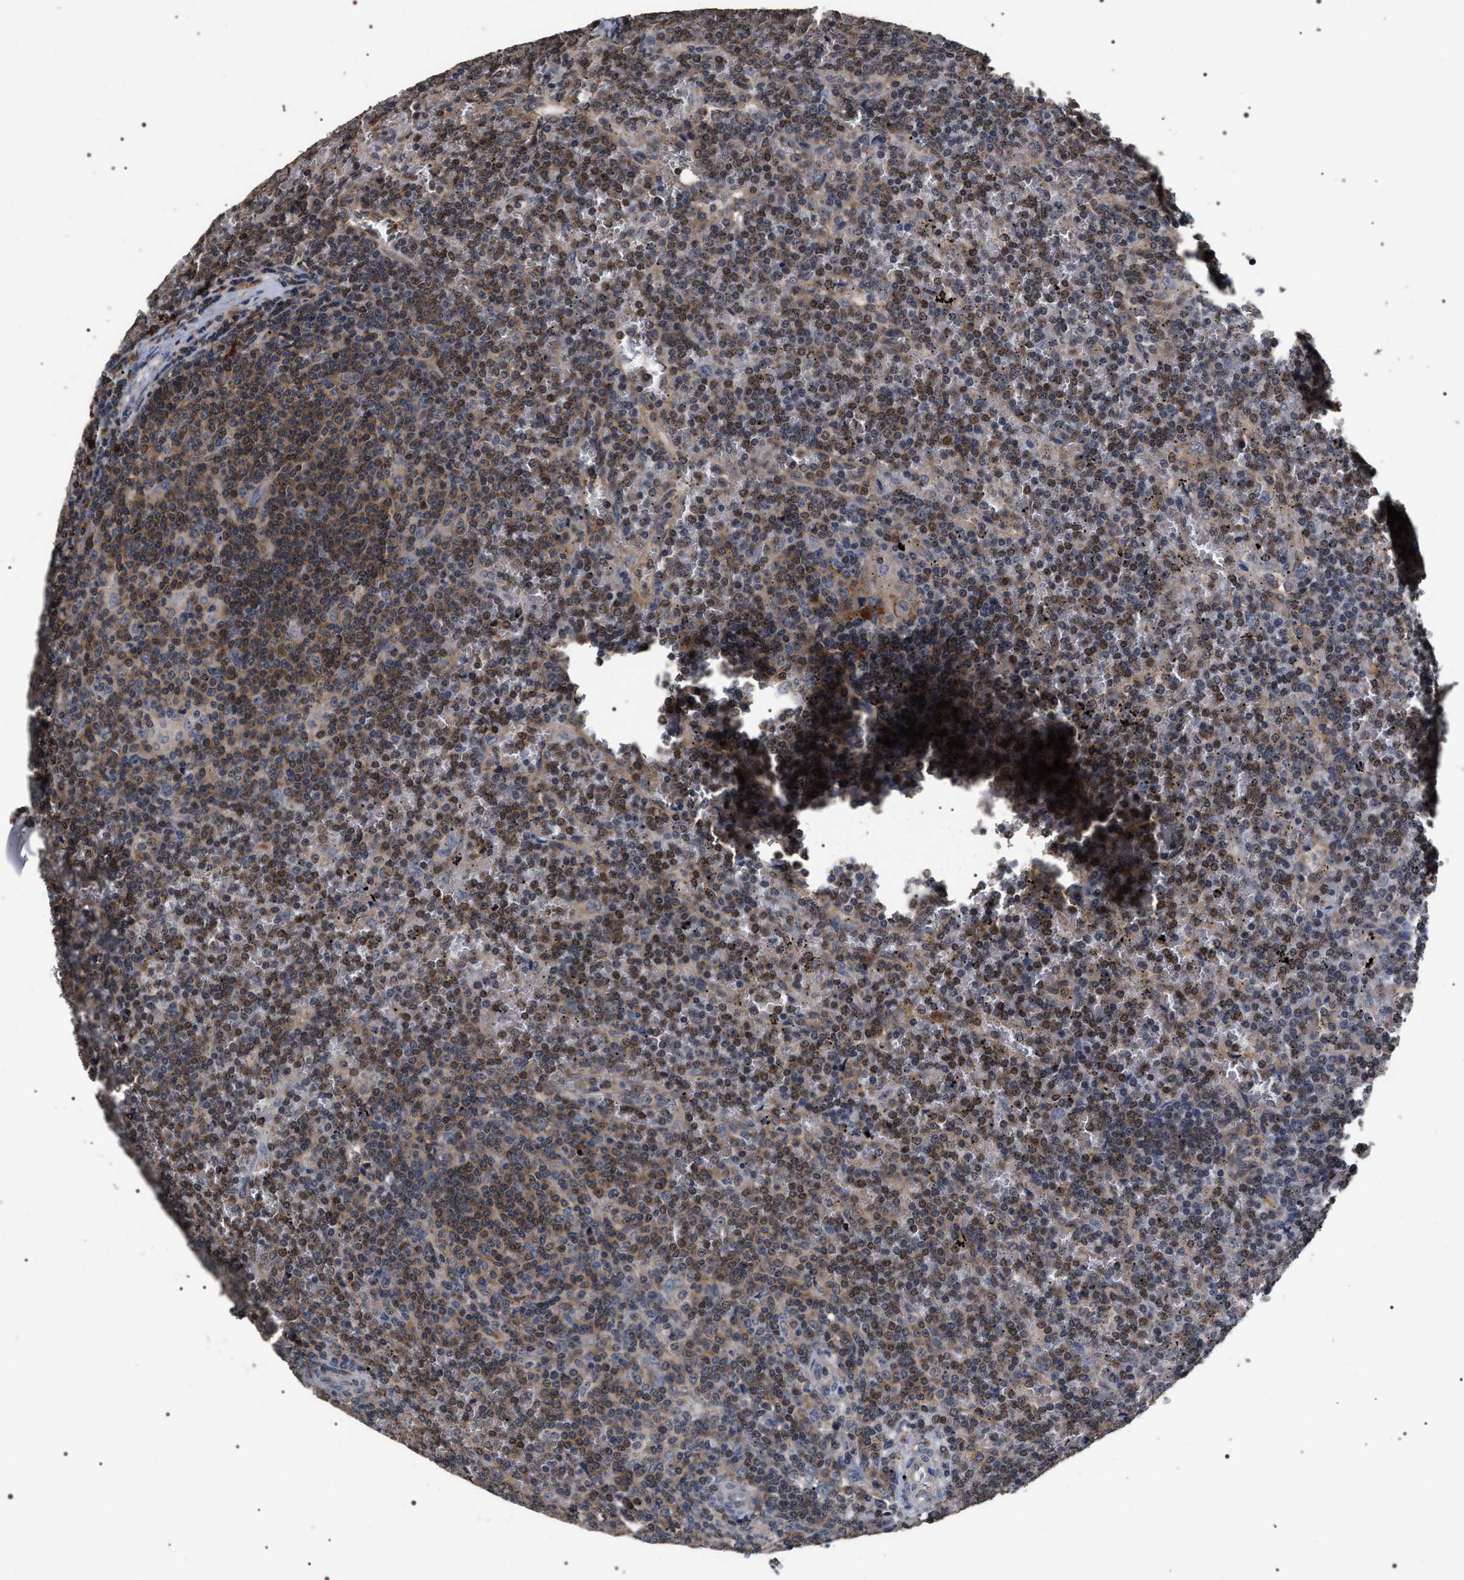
{"staining": {"intensity": "moderate", "quantity": ">75%", "location": "cytoplasmic/membranous"}, "tissue": "lymphoma", "cell_type": "Tumor cells", "image_type": "cancer", "snomed": [{"axis": "morphology", "description": "Malignant lymphoma, non-Hodgkin's type, Low grade"}, {"axis": "topography", "description": "Spleen"}], "caption": "Approximately >75% of tumor cells in lymphoma show moderate cytoplasmic/membranous protein expression as visualized by brown immunohistochemical staining.", "gene": "UPF3A", "patient": {"sex": "female", "age": 19}}